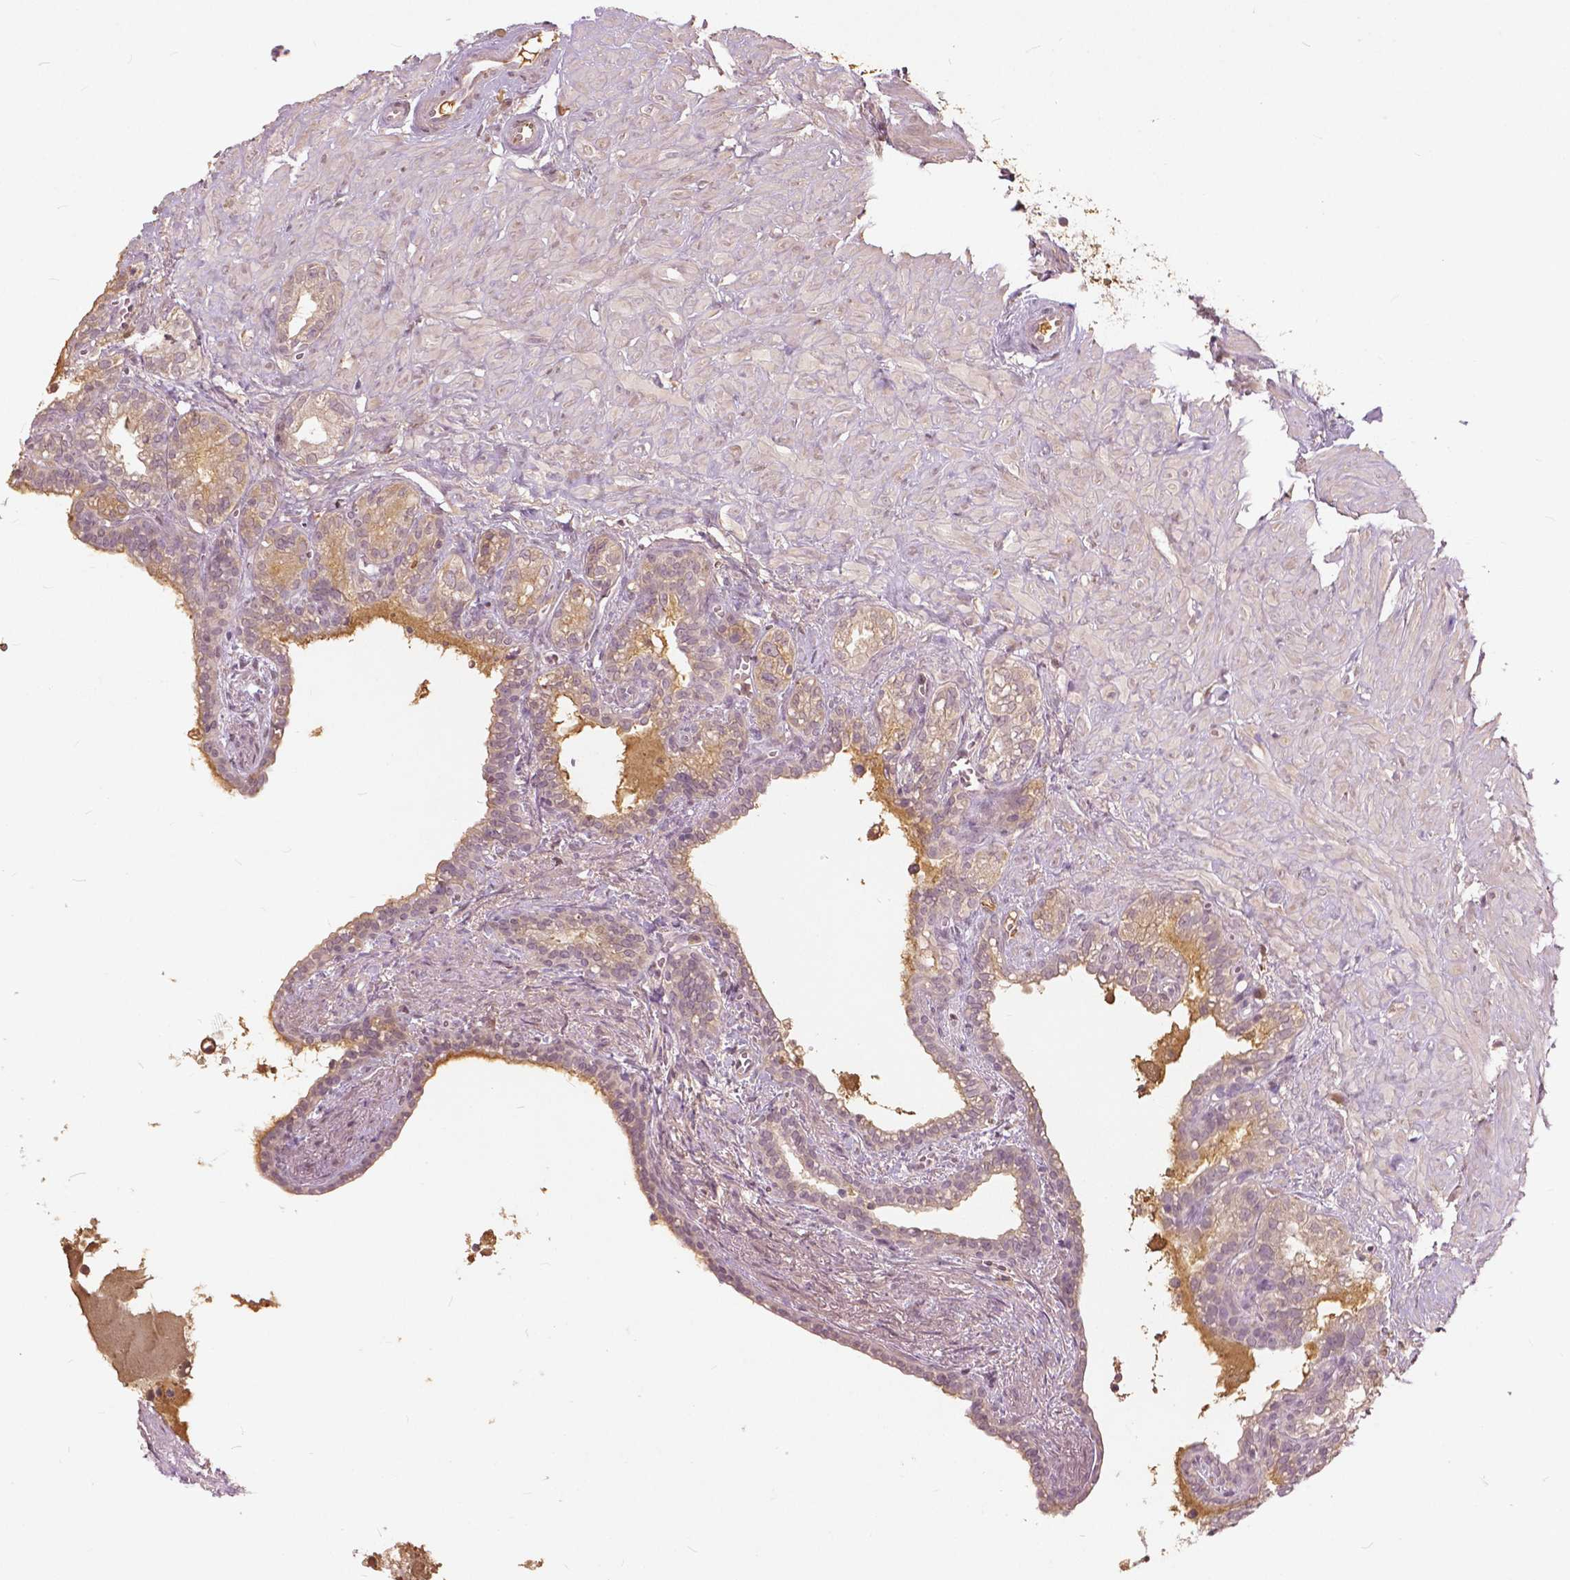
{"staining": {"intensity": "weak", "quantity": "<25%", "location": "cytoplasmic/membranous,nuclear"}, "tissue": "seminal vesicle", "cell_type": "Glandular cells", "image_type": "normal", "snomed": [{"axis": "morphology", "description": "Normal tissue, NOS"}, {"axis": "morphology", "description": "Urothelial carcinoma, NOS"}, {"axis": "topography", "description": "Urinary bladder"}, {"axis": "topography", "description": "Seminal veicle"}], "caption": "A high-resolution histopathology image shows immunohistochemistry (IHC) staining of normal seminal vesicle, which reveals no significant expression in glandular cells.", "gene": "ANGPTL4", "patient": {"sex": "male", "age": 76}}